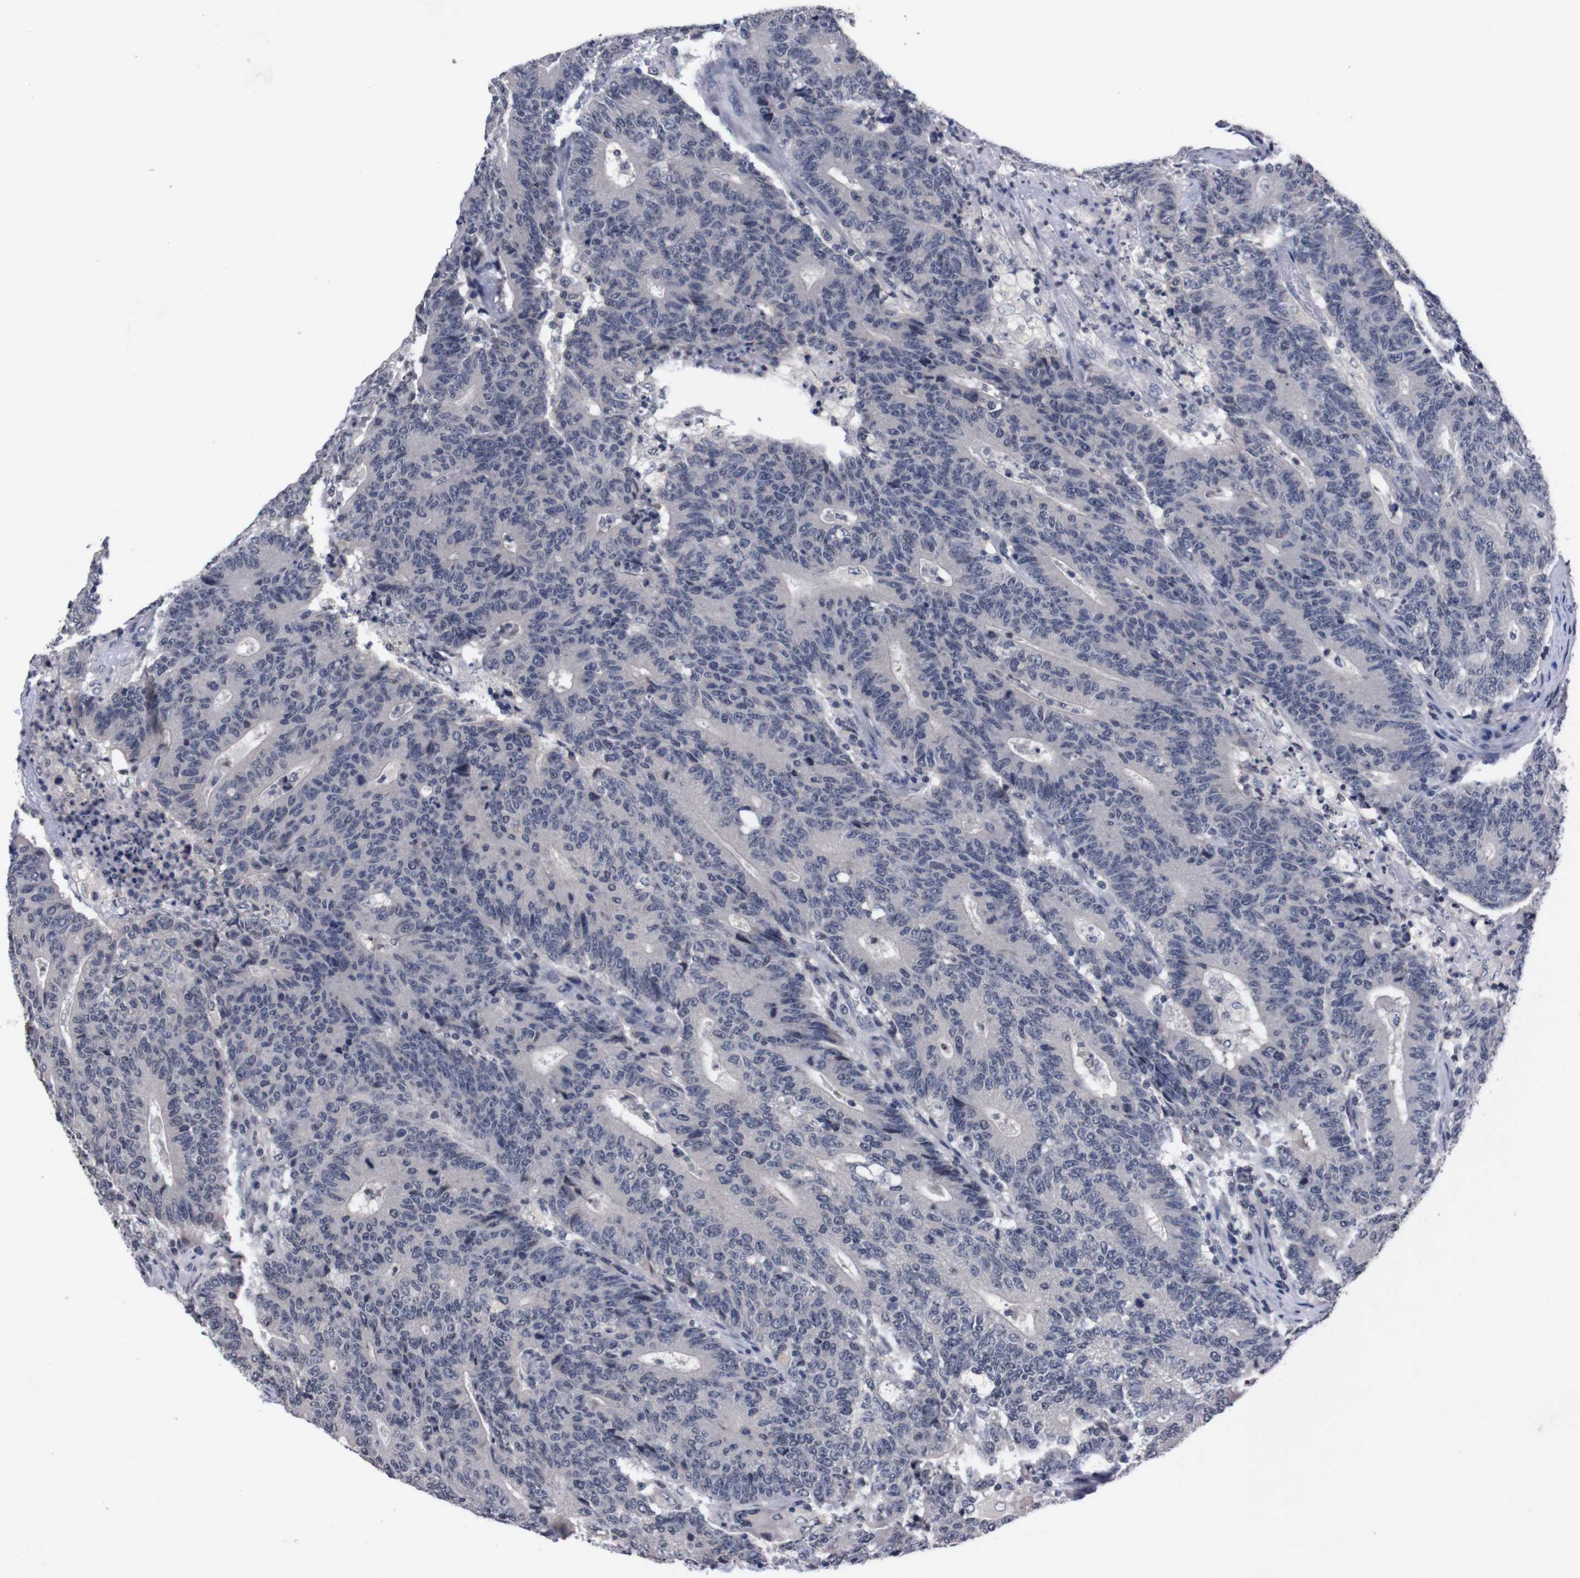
{"staining": {"intensity": "negative", "quantity": "none", "location": "none"}, "tissue": "colorectal cancer", "cell_type": "Tumor cells", "image_type": "cancer", "snomed": [{"axis": "morphology", "description": "Normal tissue, NOS"}, {"axis": "morphology", "description": "Adenocarcinoma, NOS"}, {"axis": "topography", "description": "Colon"}], "caption": "A high-resolution photomicrograph shows immunohistochemistry staining of colorectal cancer (adenocarcinoma), which exhibits no significant positivity in tumor cells.", "gene": "TNFRSF21", "patient": {"sex": "female", "age": 75}}